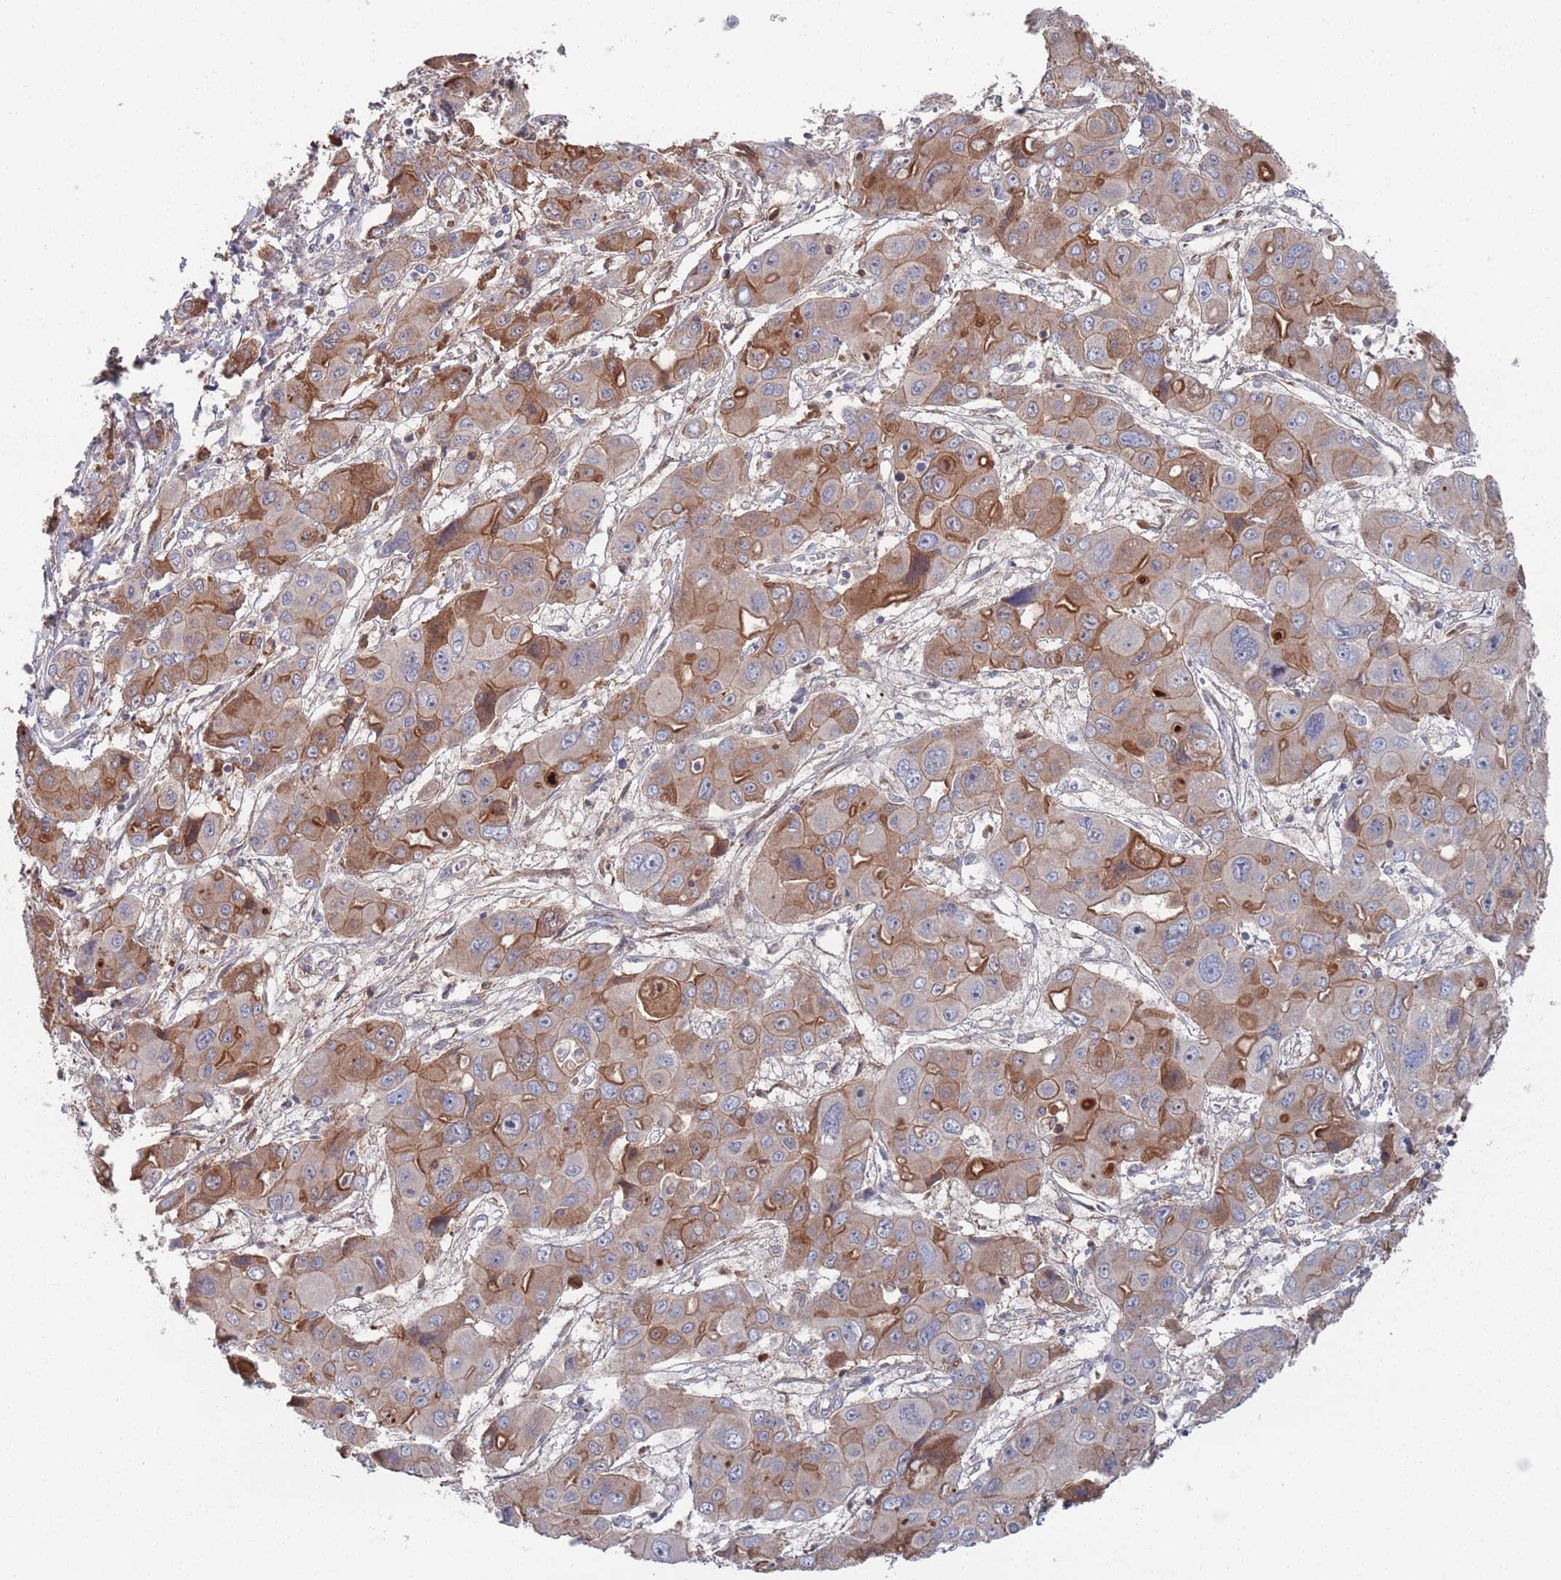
{"staining": {"intensity": "moderate", "quantity": ">75%", "location": "cytoplasmic/membranous,nuclear"}, "tissue": "liver cancer", "cell_type": "Tumor cells", "image_type": "cancer", "snomed": [{"axis": "morphology", "description": "Cholangiocarcinoma"}, {"axis": "topography", "description": "Liver"}], "caption": "Immunohistochemical staining of human liver cholangiocarcinoma shows medium levels of moderate cytoplasmic/membranous and nuclear protein positivity in about >75% of tumor cells.", "gene": "PLEKHA4", "patient": {"sex": "male", "age": 67}}